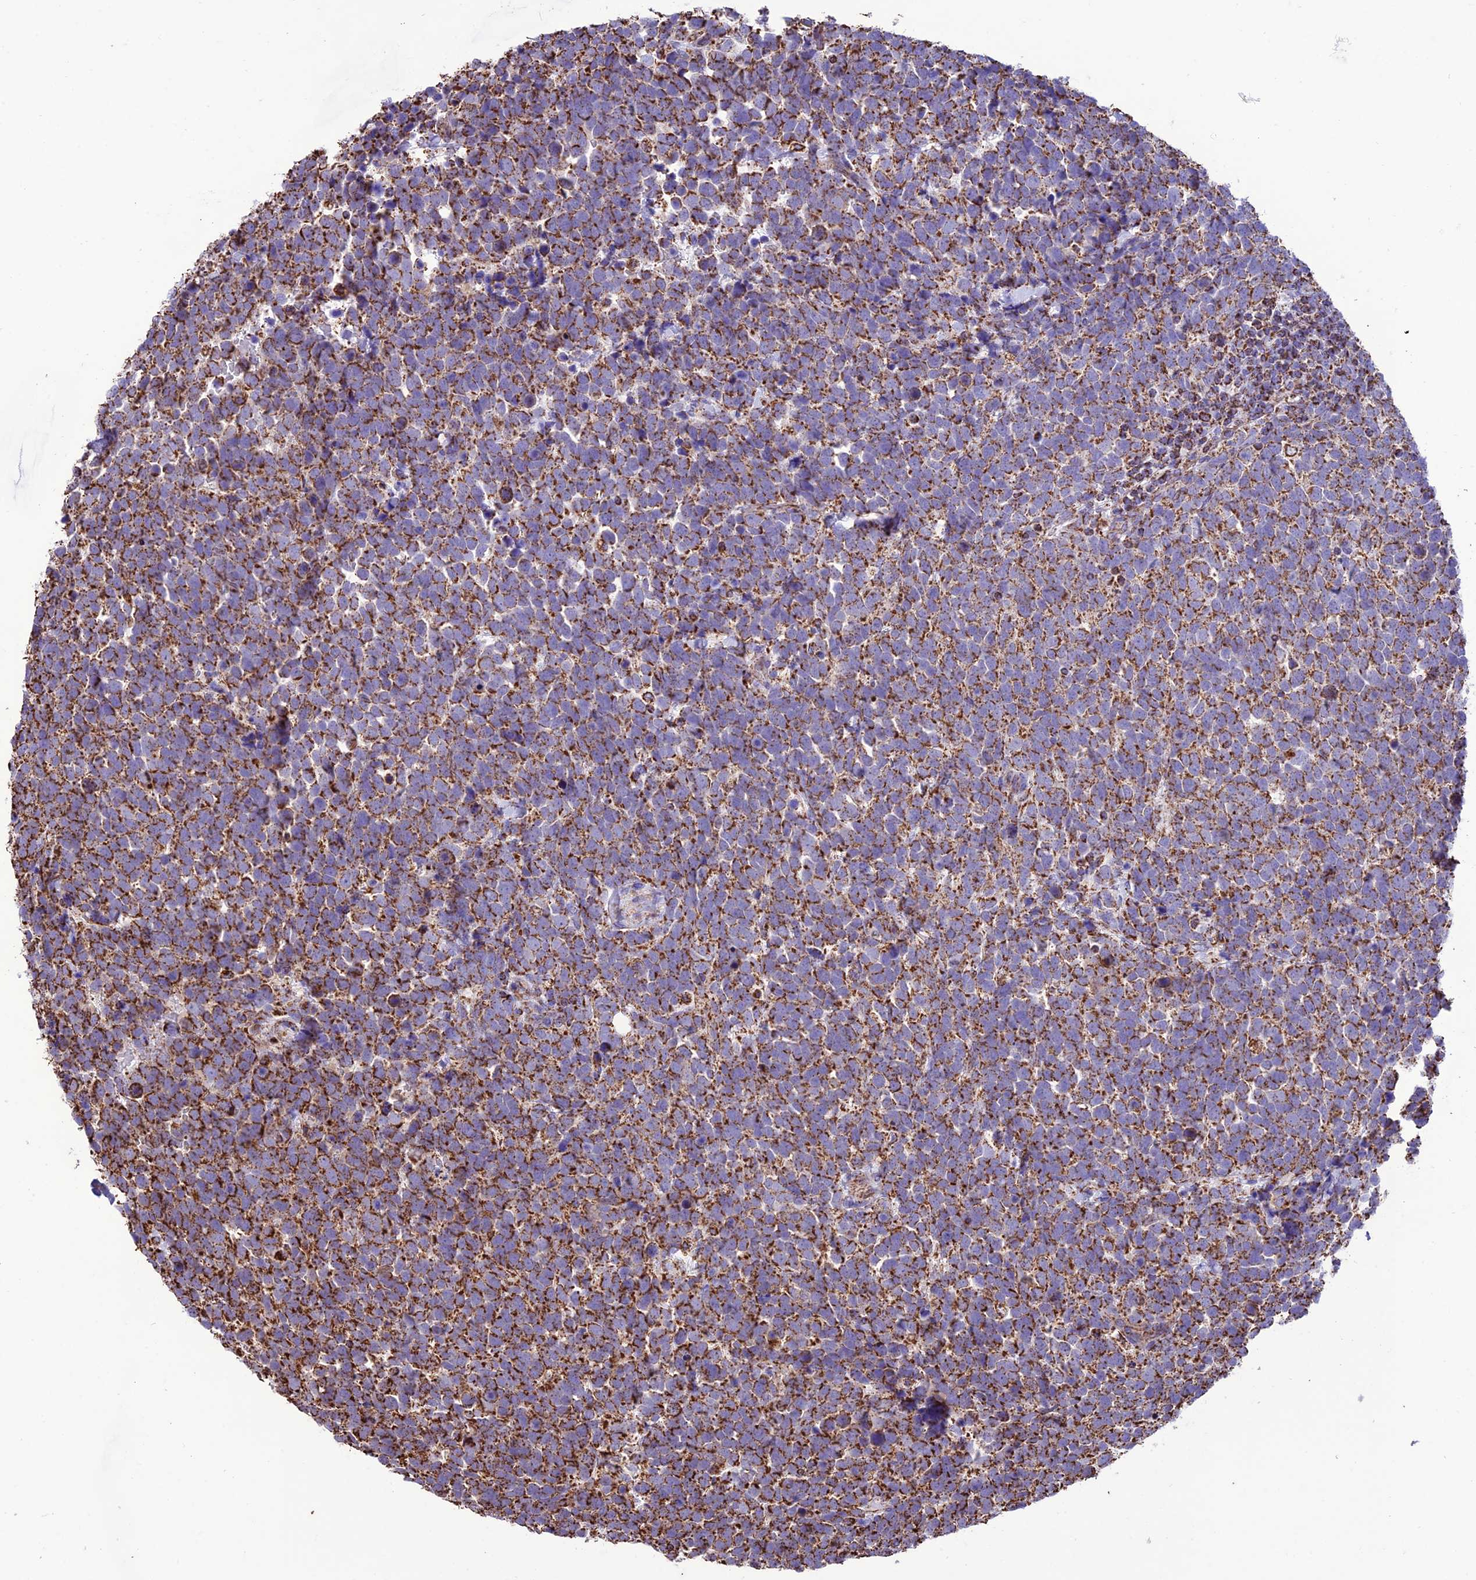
{"staining": {"intensity": "strong", "quantity": ">75%", "location": "cytoplasmic/membranous"}, "tissue": "urothelial cancer", "cell_type": "Tumor cells", "image_type": "cancer", "snomed": [{"axis": "morphology", "description": "Urothelial carcinoma, High grade"}, {"axis": "topography", "description": "Urinary bladder"}], "caption": "IHC of human urothelial cancer exhibits high levels of strong cytoplasmic/membranous positivity in approximately >75% of tumor cells.", "gene": "NDUFAF1", "patient": {"sex": "female", "age": 82}}